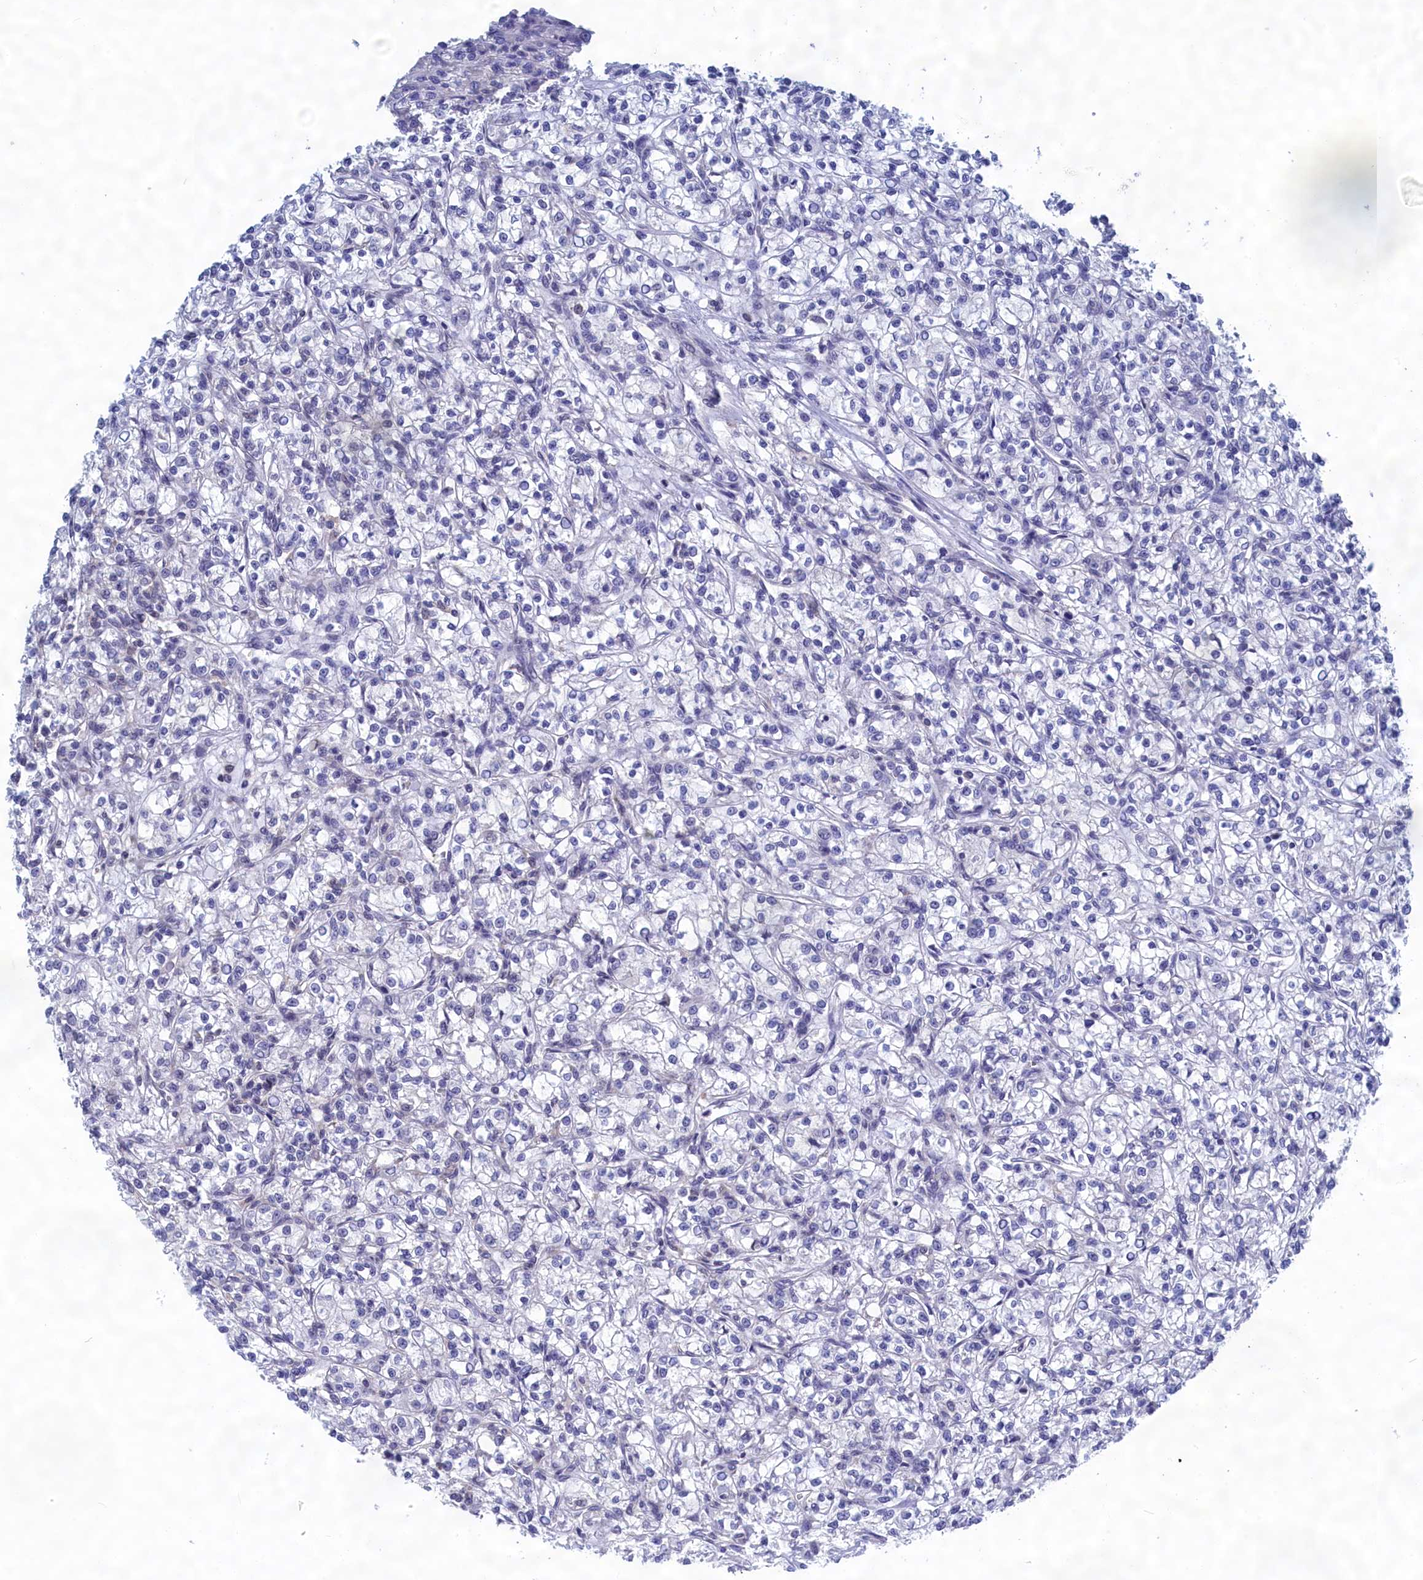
{"staining": {"intensity": "negative", "quantity": "none", "location": "none"}, "tissue": "renal cancer", "cell_type": "Tumor cells", "image_type": "cancer", "snomed": [{"axis": "morphology", "description": "Adenocarcinoma, NOS"}, {"axis": "topography", "description": "Kidney"}], "caption": "Immunohistochemistry histopathology image of renal cancer (adenocarcinoma) stained for a protein (brown), which shows no staining in tumor cells.", "gene": "PGP", "patient": {"sex": "female", "age": 59}}